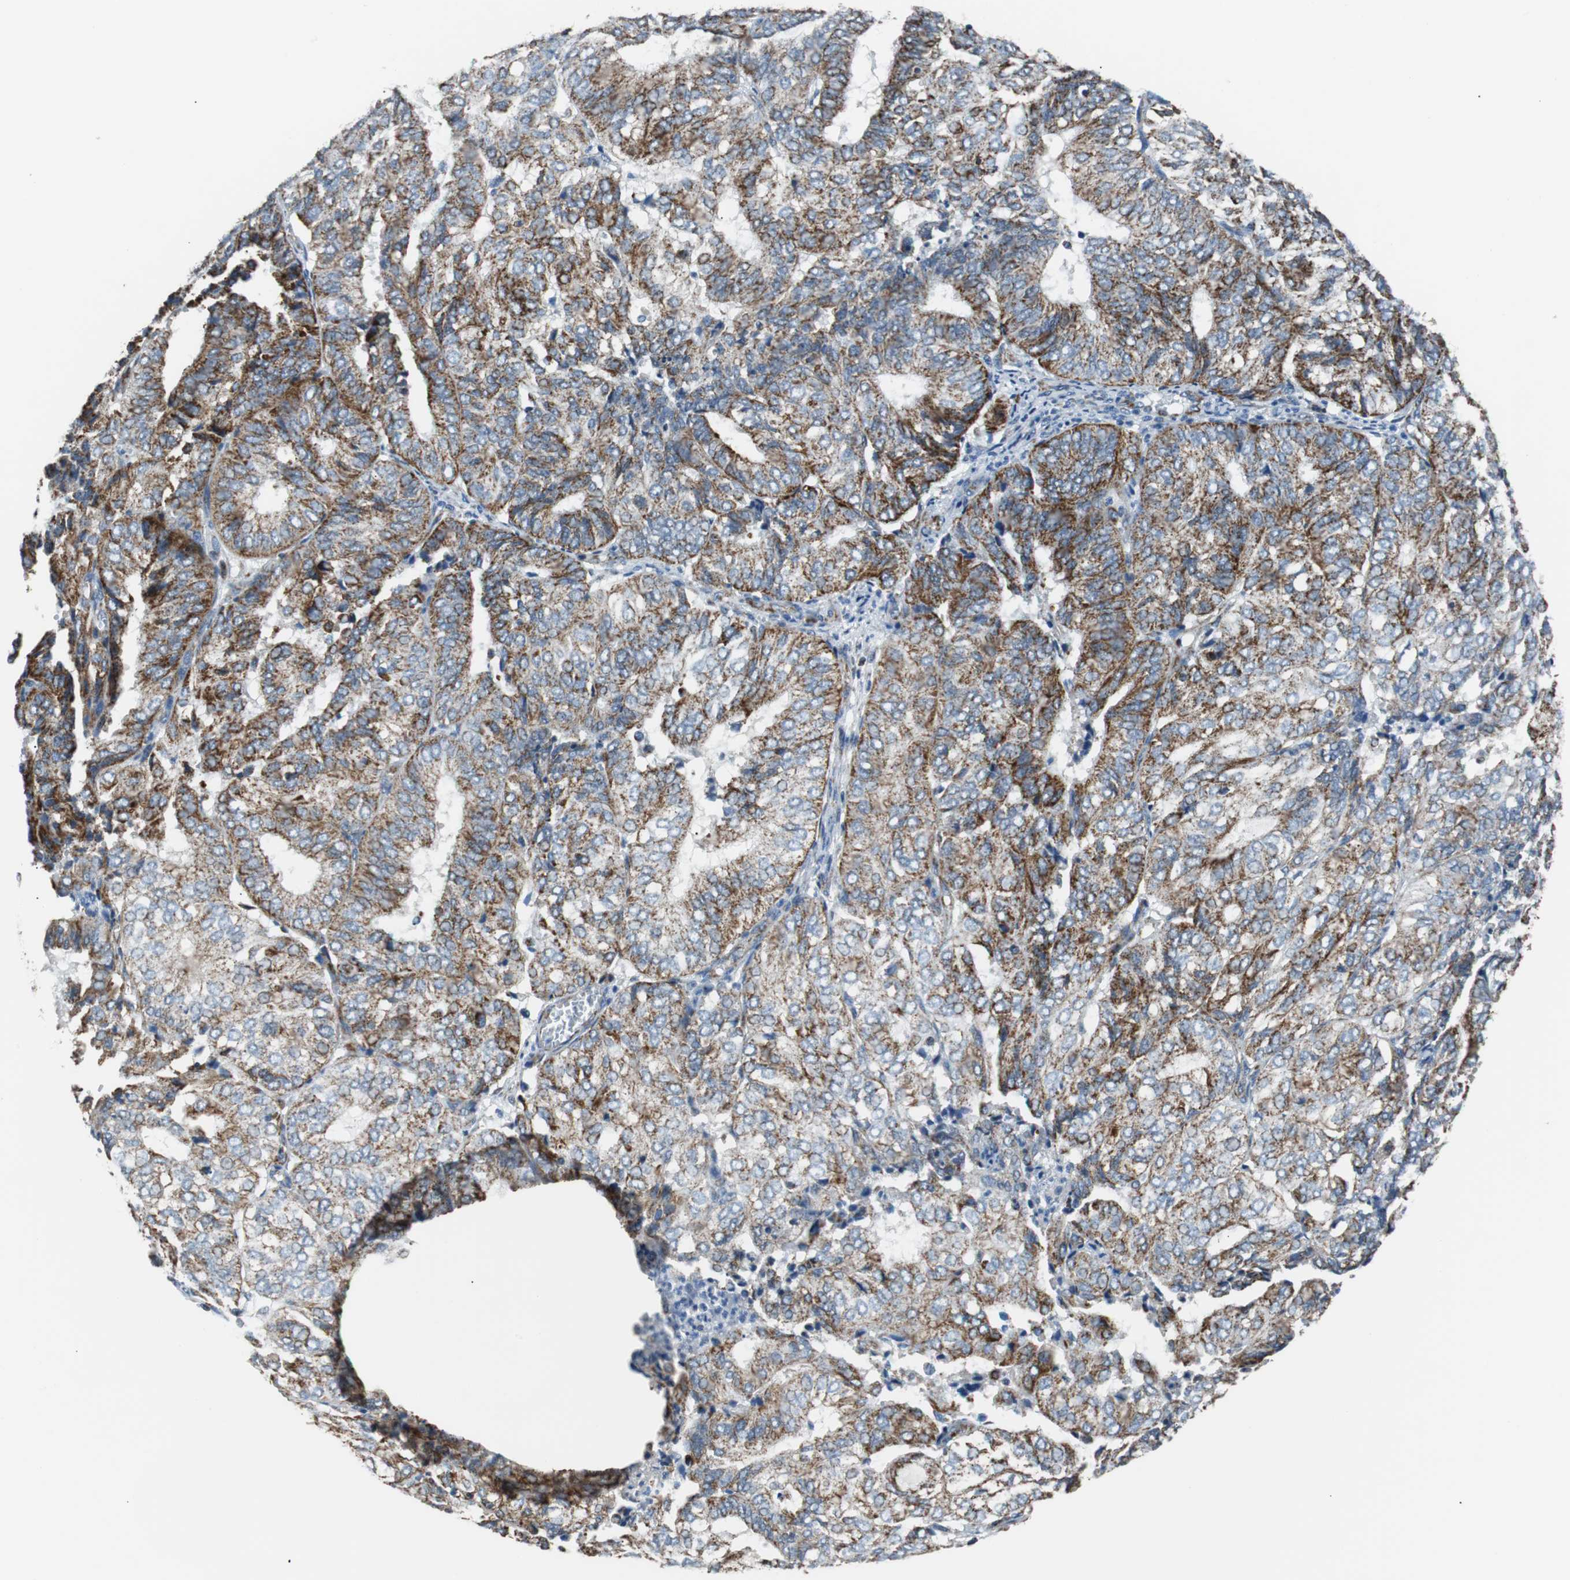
{"staining": {"intensity": "strong", "quantity": ">75%", "location": "cytoplasmic/membranous"}, "tissue": "endometrial cancer", "cell_type": "Tumor cells", "image_type": "cancer", "snomed": [{"axis": "morphology", "description": "Adenocarcinoma, NOS"}, {"axis": "topography", "description": "Uterus"}], "caption": "Immunohistochemical staining of endometrial cancer shows high levels of strong cytoplasmic/membranous protein staining in about >75% of tumor cells.", "gene": "PITRM1", "patient": {"sex": "female", "age": 60}}